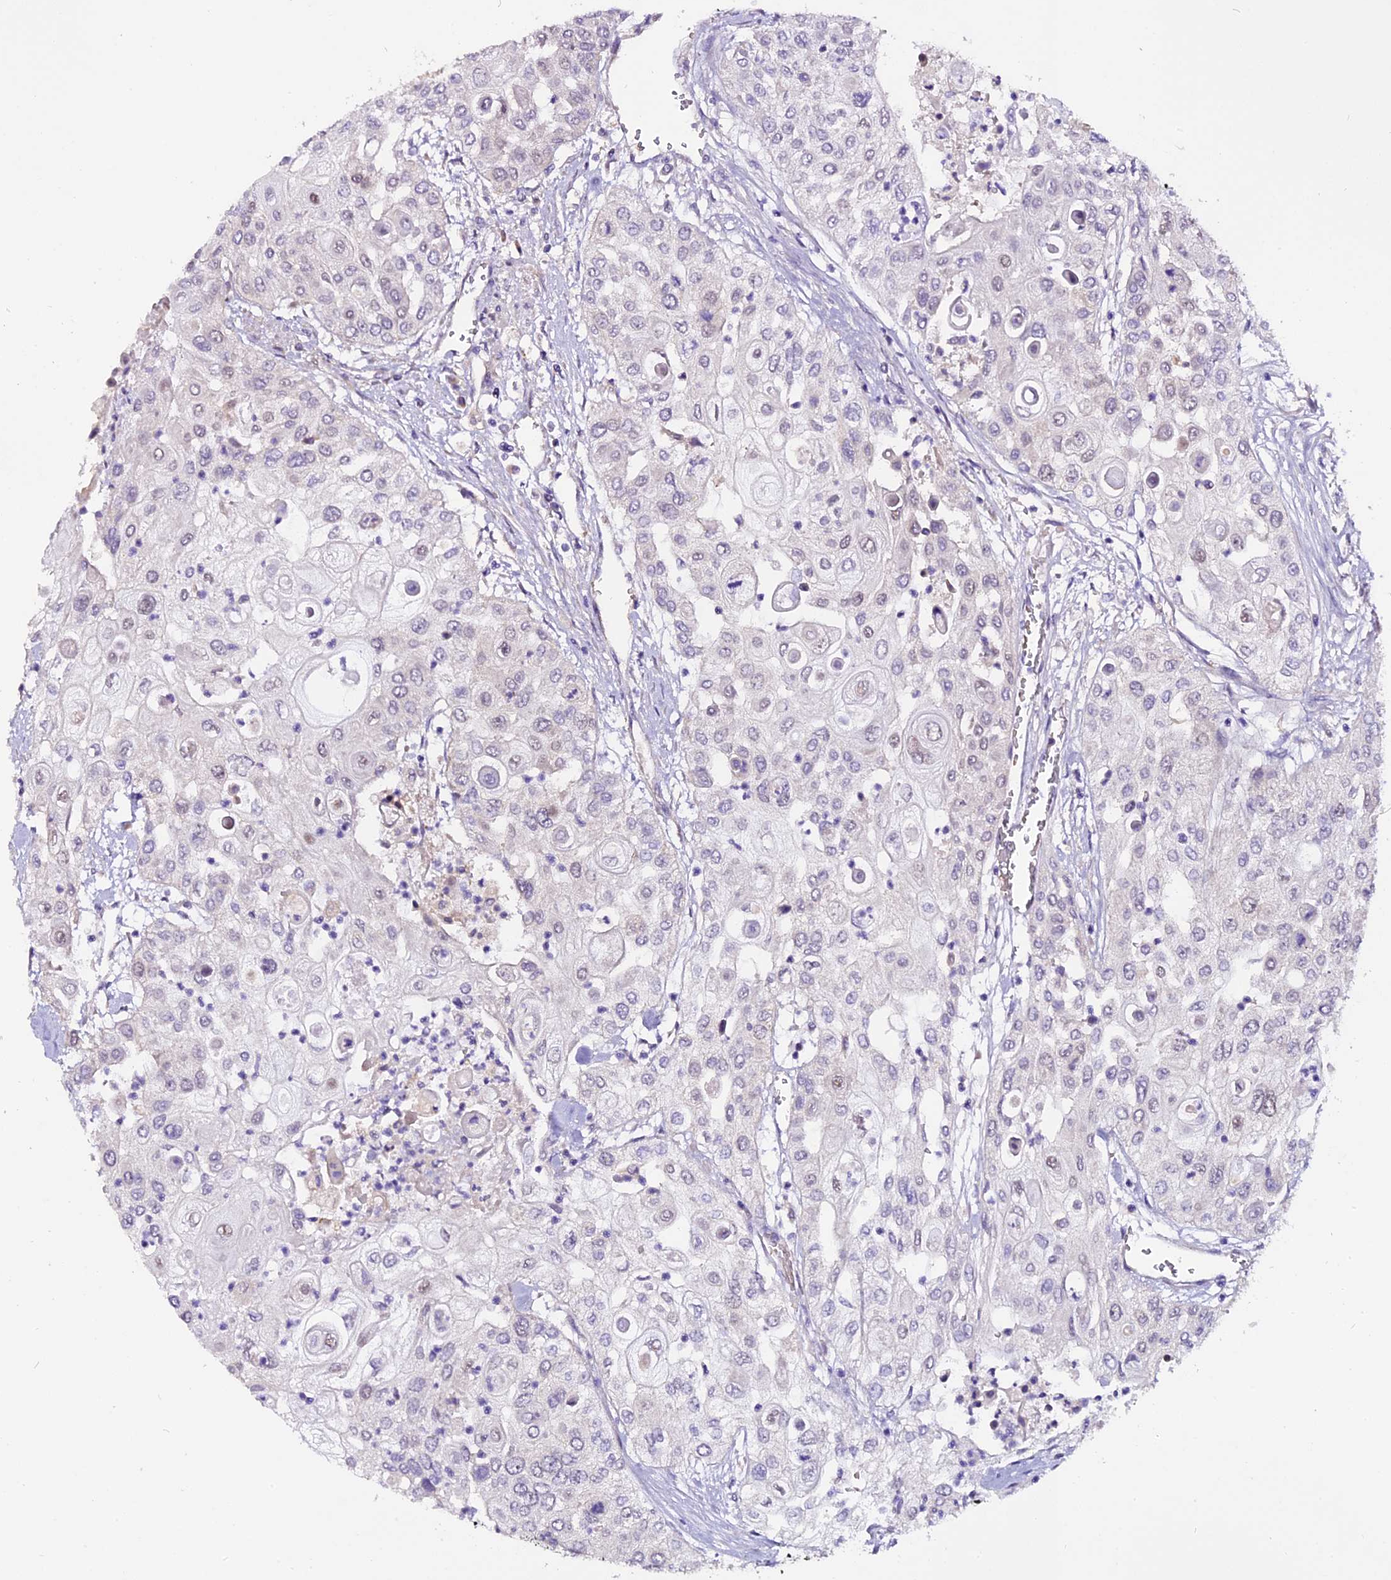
{"staining": {"intensity": "negative", "quantity": "none", "location": "none"}, "tissue": "urothelial cancer", "cell_type": "Tumor cells", "image_type": "cancer", "snomed": [{"axis": "morphology", "description": "Urothelial carcinoma, High grade"}, {"axis": "topography", "description": "Urinary bladder"}], "caption": "Immunohistochemistry of human urothelial carcinoma (high-grade) exhibits no staining in tumor cells.", "gene": "C9orf40", "patient": {"sex": "female", "age": 79}}